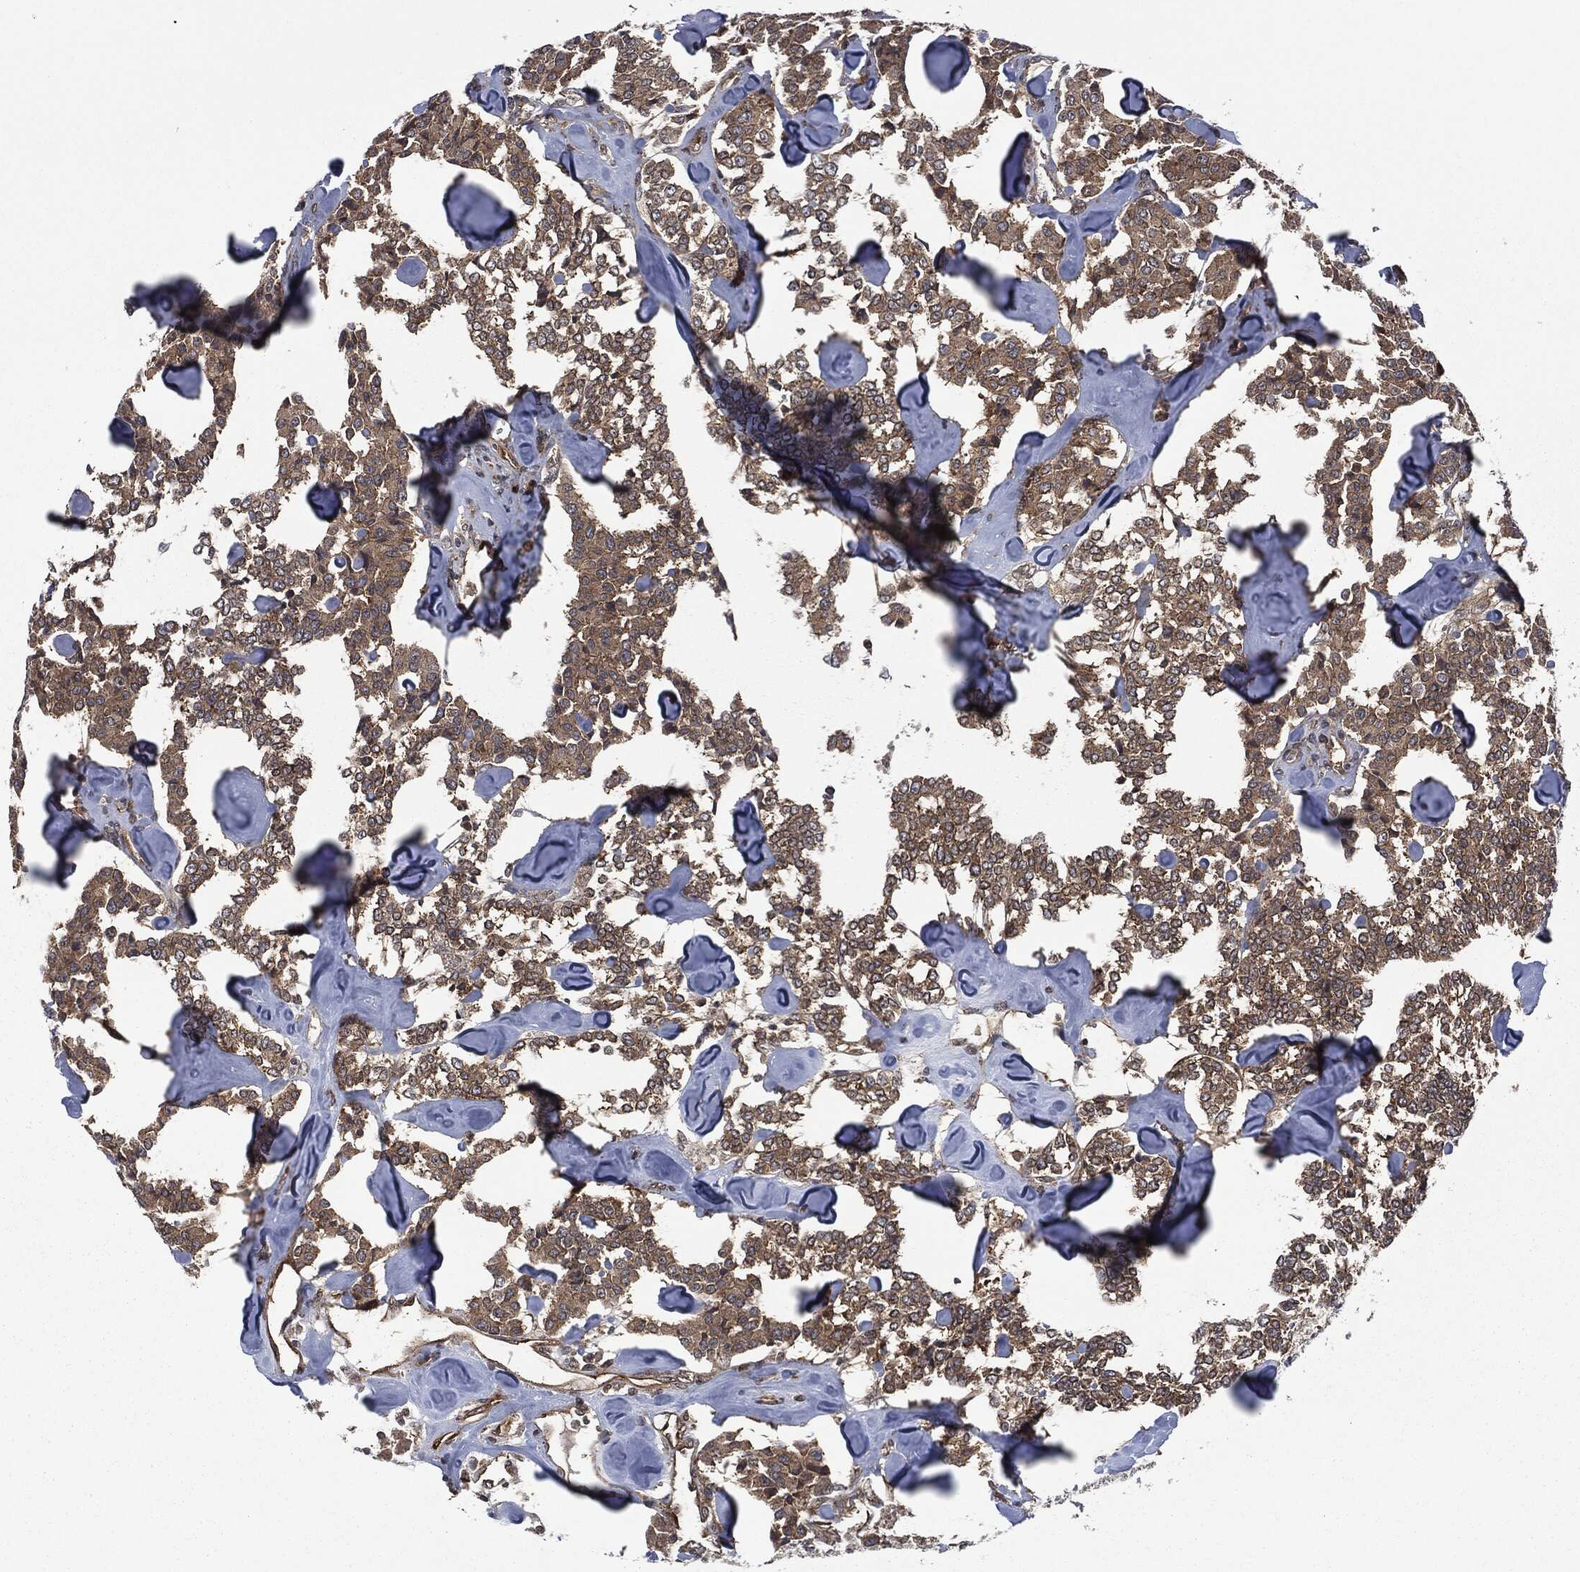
{"staining": {"intensity": "moderate", "quantity": ">75%", "location": "cytoplasmic/membranous"}, "tissue": "carcinoid", "cell_type": "Tumor cells", "image_type": "cancer", "snomed": [{"axis": "morphology", "description": "Carcinoid, malignant, NOS"}, {"axis": "topography", "description": "Pancreas"}], "caption": "Human carcinoid (malignant) stained with a protein marker demonstrates moderate staining in tumor cells.", "gene": "HRAS", "patient": {"sex": "male", "age": 41}}